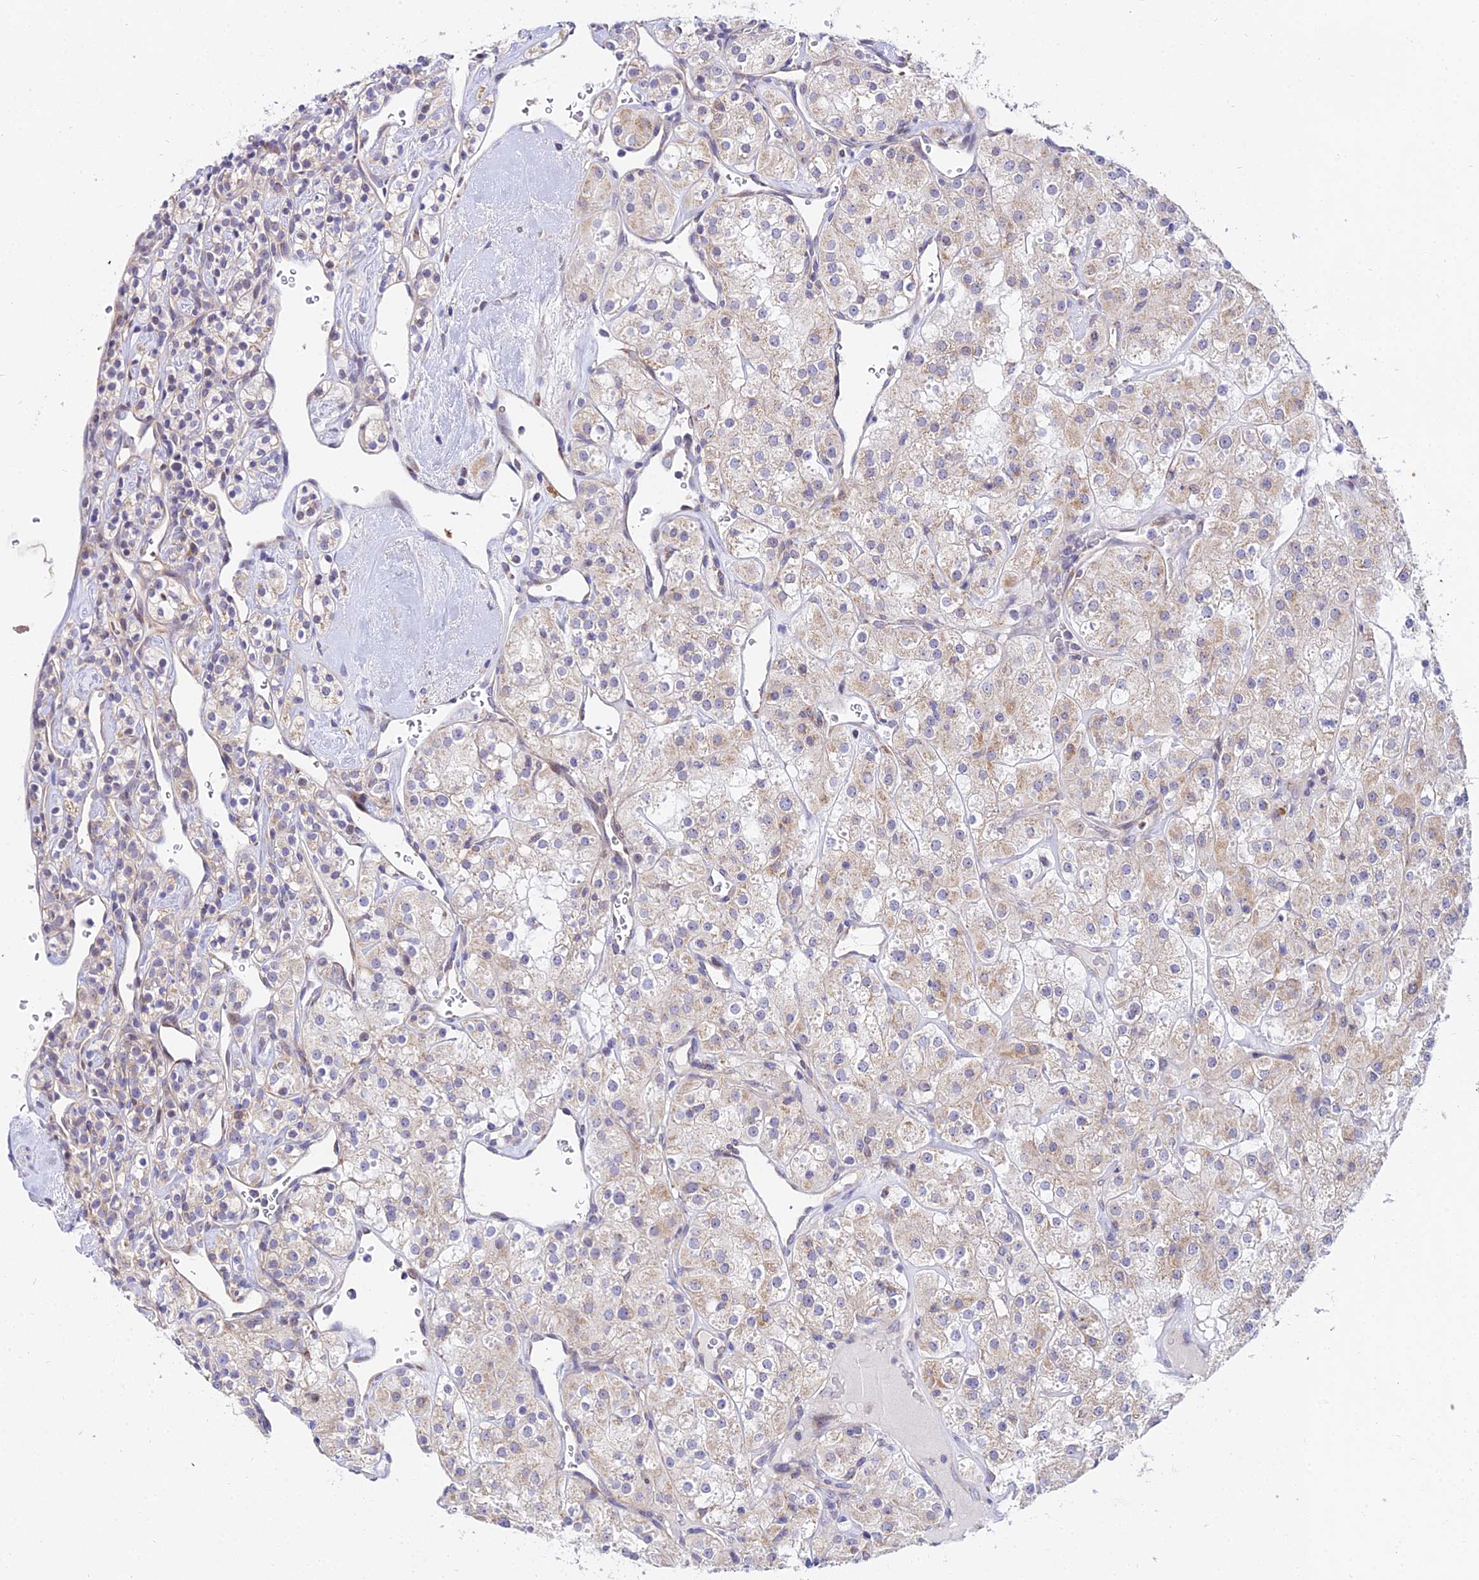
{"staining": {"intensity": "weak", "quantity": "<25%", "location": "cytoplasmic/membranous"}, "tissue": "renal cancer", "cell_type": "Tumor cells", "image_type": "cancer", "snomed": [{"axis": "morphology", "description": "Adenocarcinoma, NOS"}, {"axis": "topography", "description": "Kidney"}], "caption": "Tumor cells show no significant protein expression in renal adenocarcinoma.", "gene": "ATP5PB", "patient": {"sex": "male", "age": 77}}